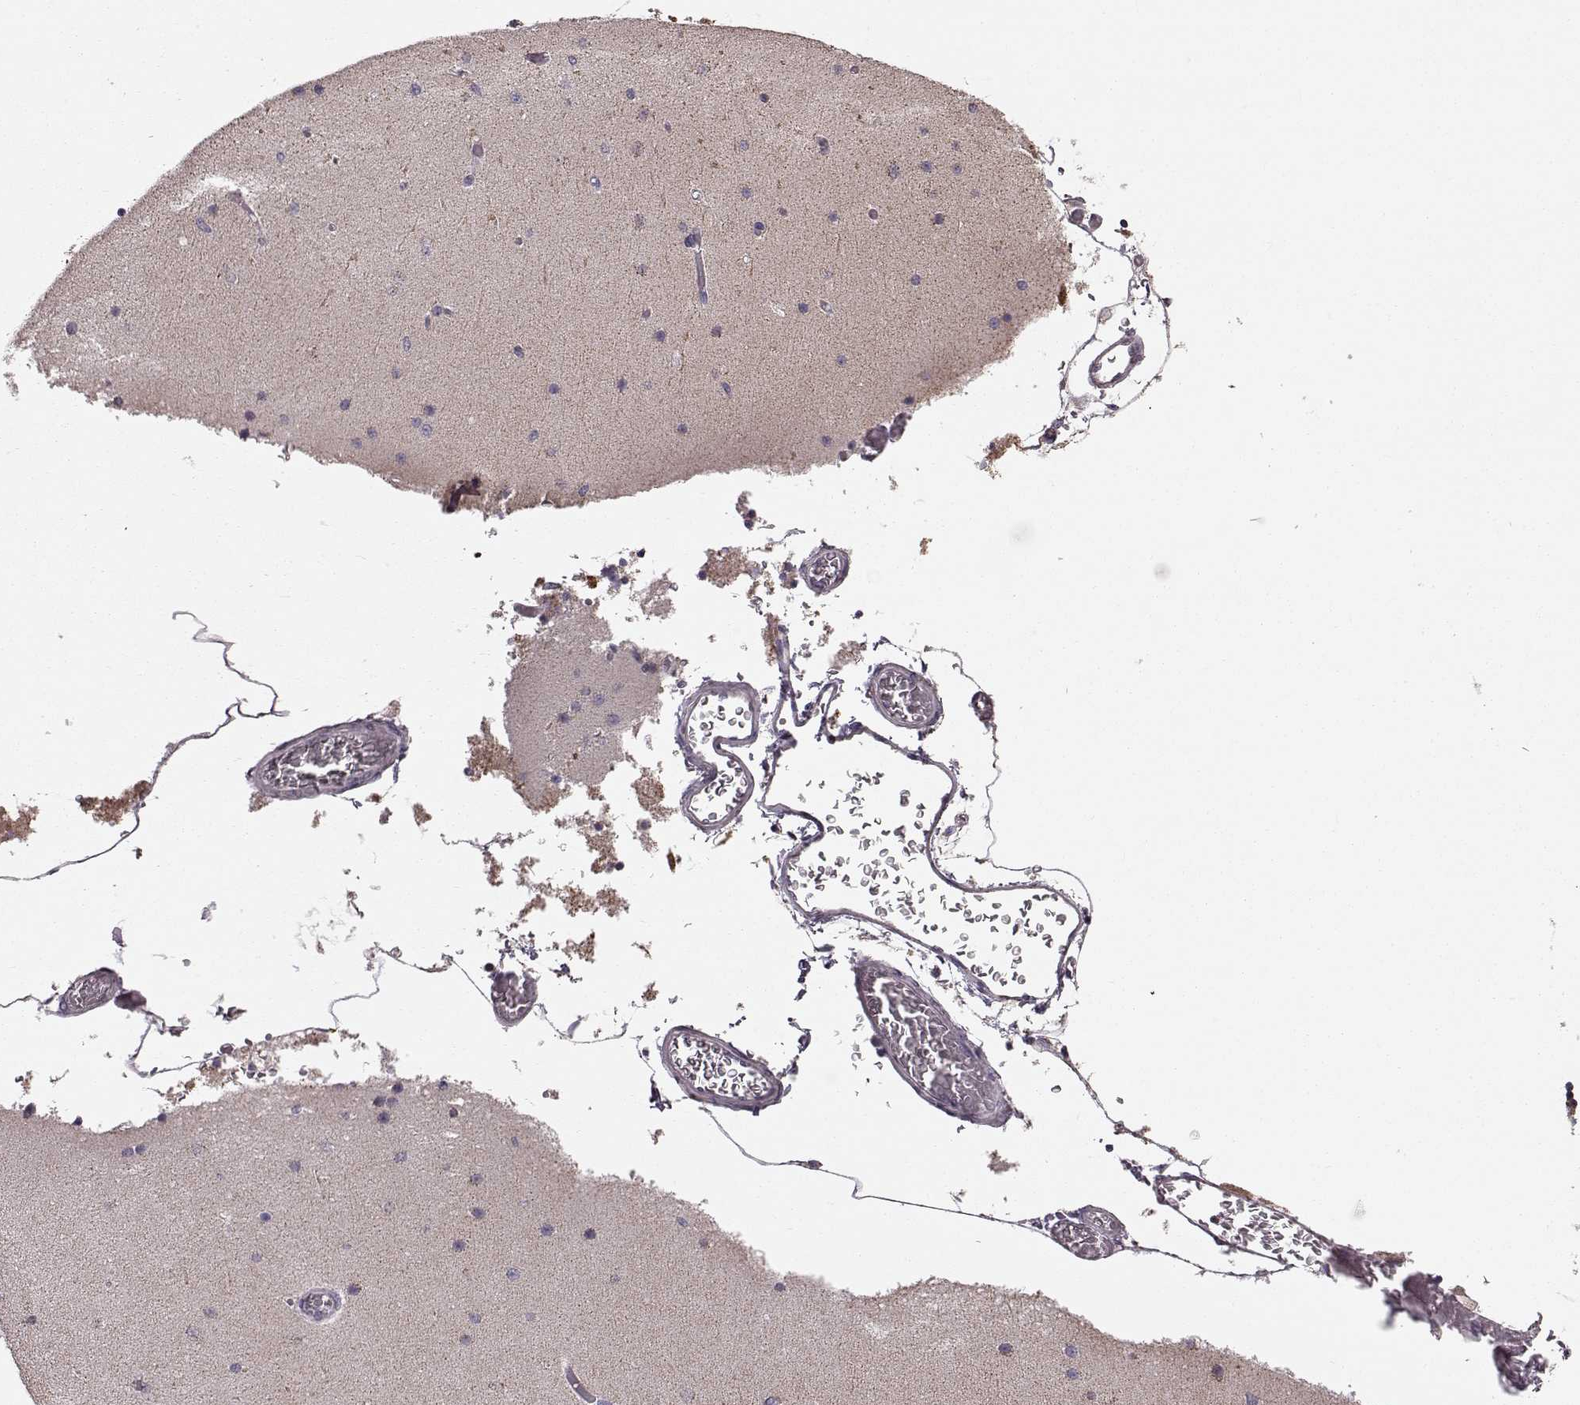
{"staining": {"intensity": "negative", "quantity": "none", "location": "none"}, "tissue": "cerebellum", "cell_type": "Cells in granular layer", "image_type": "normal", "snomed": [{"axis": "morphology", "description": "Normal tissue, NOS"}, {"axis": "topography", "description": "Cerebellum"}], "caption": "Immunohistochemistry (IHC) micrograph of benign cerebellum: human cerebellum stained with DAB displays no significant protein staining in cells in granular layer.", "gene": "FAM8A1", "patient": {"sex": "female", "age": 28}}